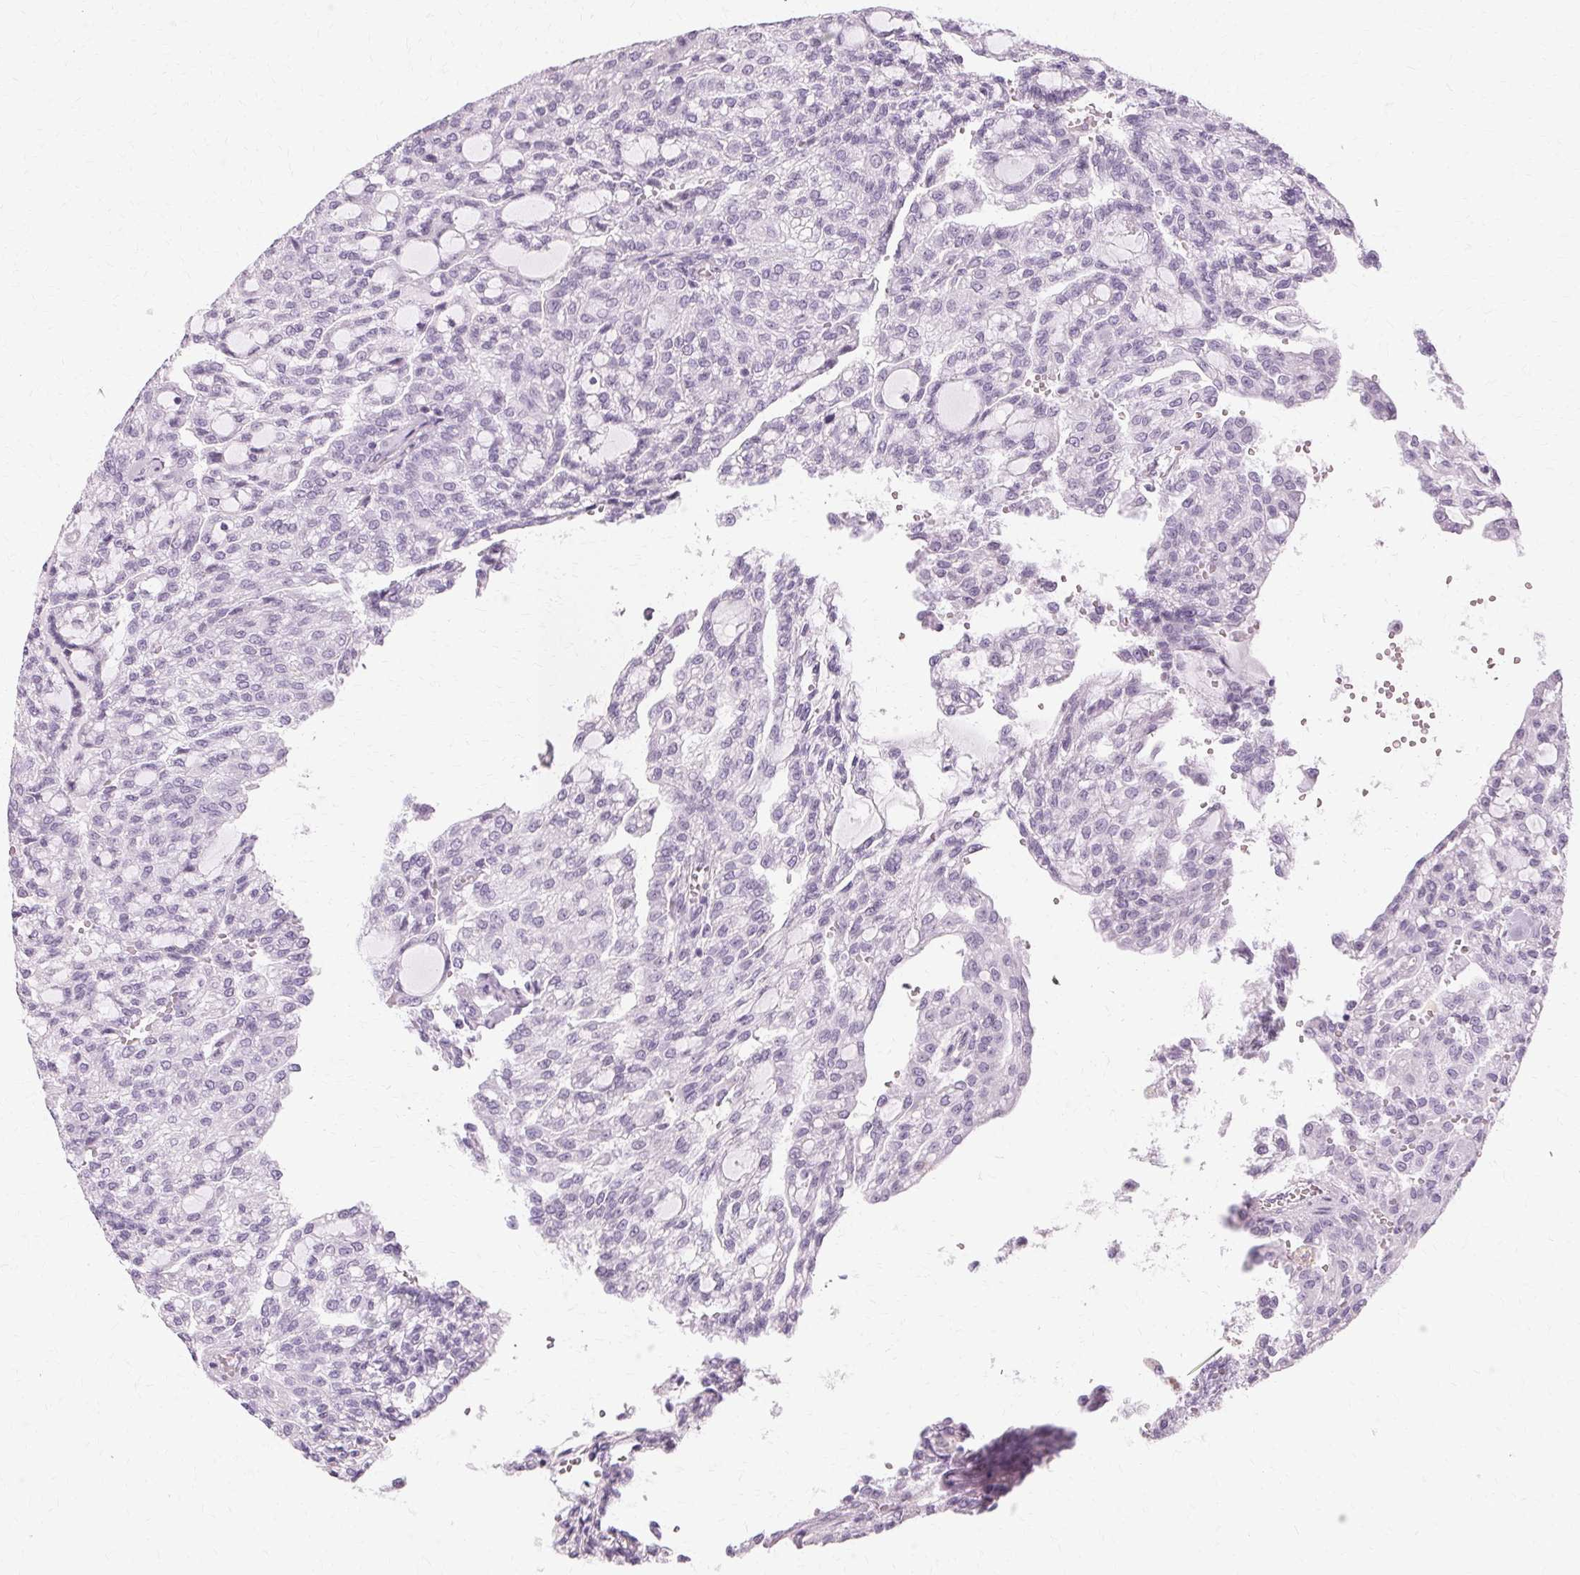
{"staining": {"intensity": "negative", "quantity": "none", "location": "none"}, "tissue": "renal cancer", "cell_type": "Tumor cells", "image_type": "cancer", "snomed": [{"axis": "morphology", "description": "Adenocarcinoma, NOS"}, {"axis": "topography", "description": "Kidney"}], "caption": "Image shows no significant protein positivity in tumor cells of renal adenocarcinoma.", "gene": "KRT6C", "patient": {"sex": "male", "age": 63}}